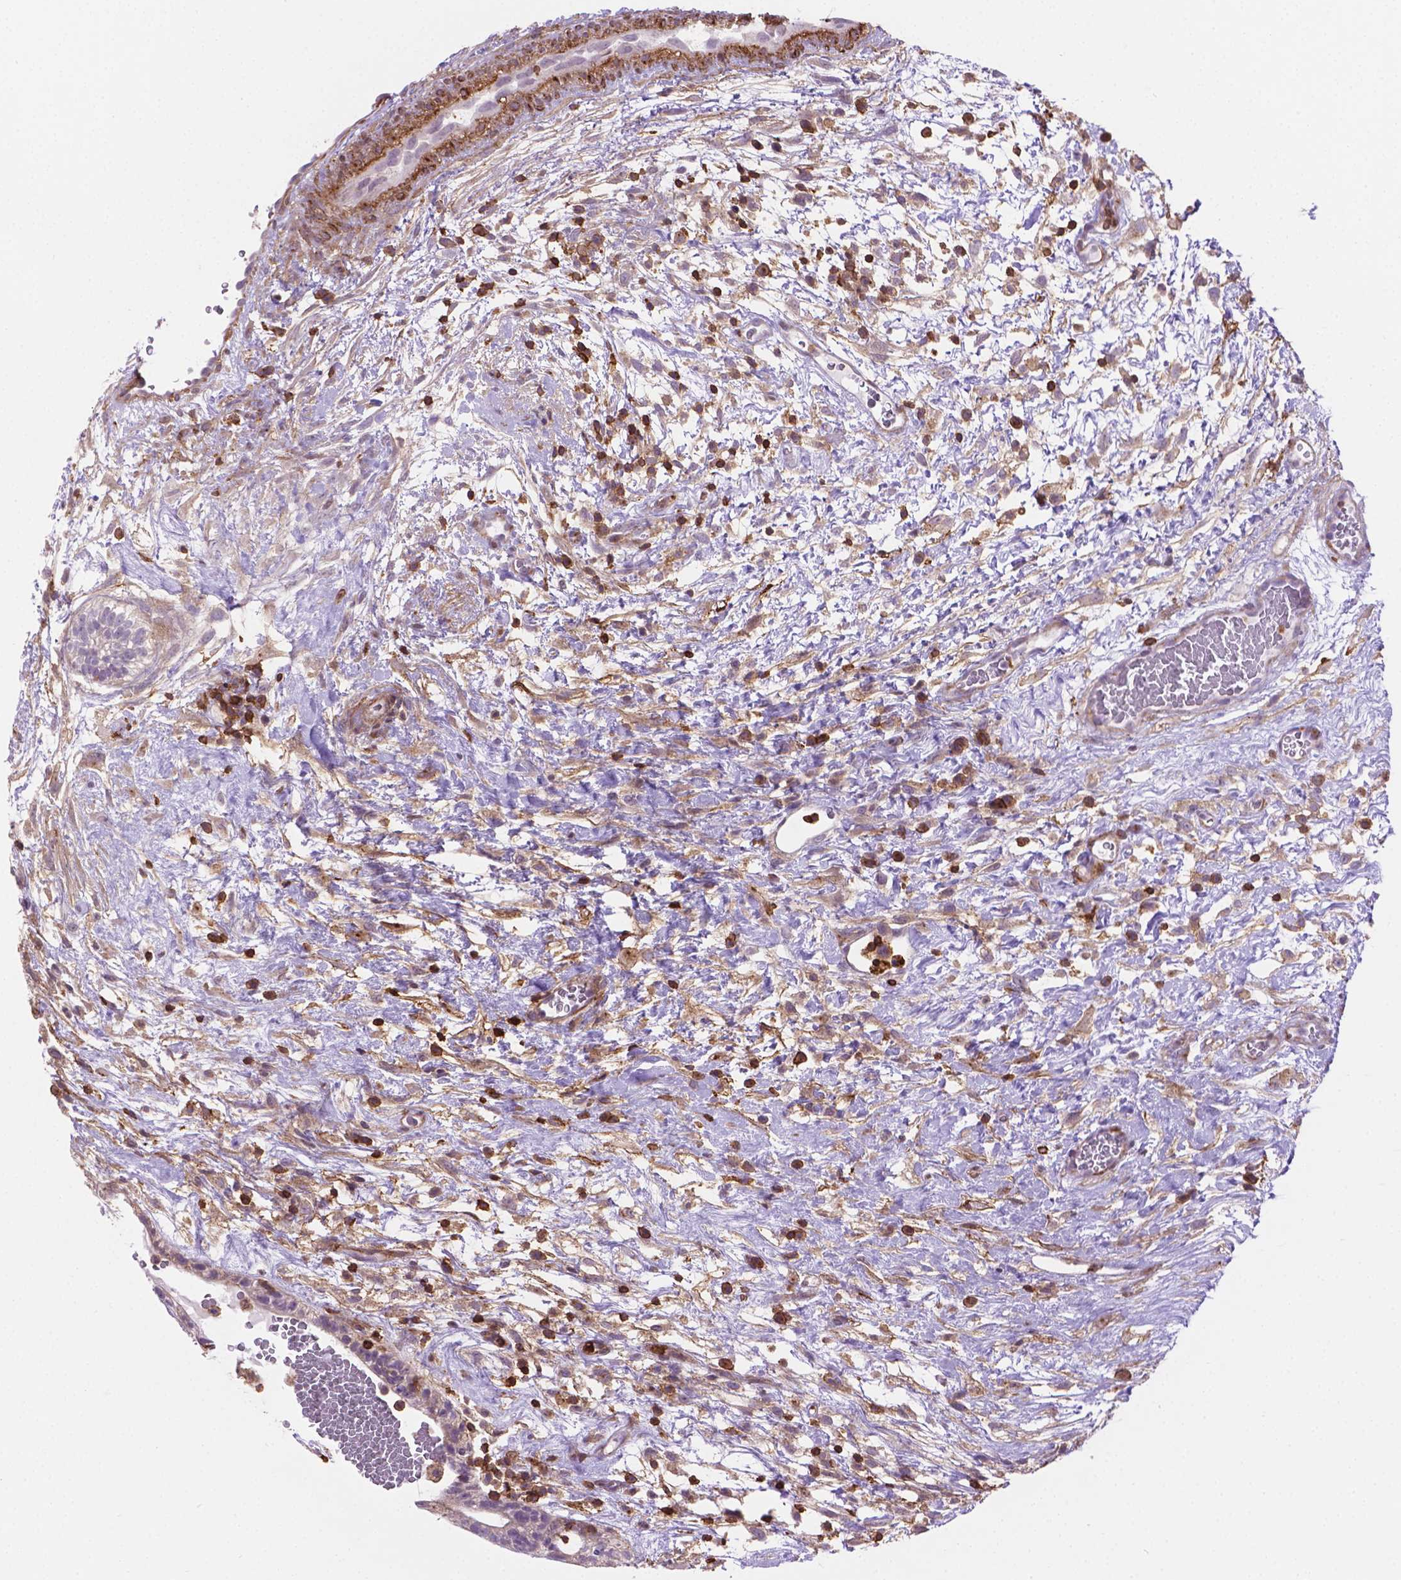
{"staining": {"intensity": "negative", "quantity": "none", "location": "none"}, "tissue": "testis cancer", "cell_type": "Tumor cells", "image_type": "cancer", "snomed": [{"axis": "morphology", "description": "Normal tissue, NOS"}, {"axis": "morphology", "description": "Carcinoma, Embryonal, NOS"}, {"axis": "topography", "description": "Testis"}], "caption": "High power microscopy photomicrograph of an immunohistochemistry (IHC) photomicrograph of embryonal carcinoma (testis), revealing no significant positivity in tumor cells. (Brightfield microscopy of DAB (3,3'-diaminobenzidine) immunohistochemistry at high magnification).", "gene": "ACAD10", "patient": {"sex": "male", "age": 32}}